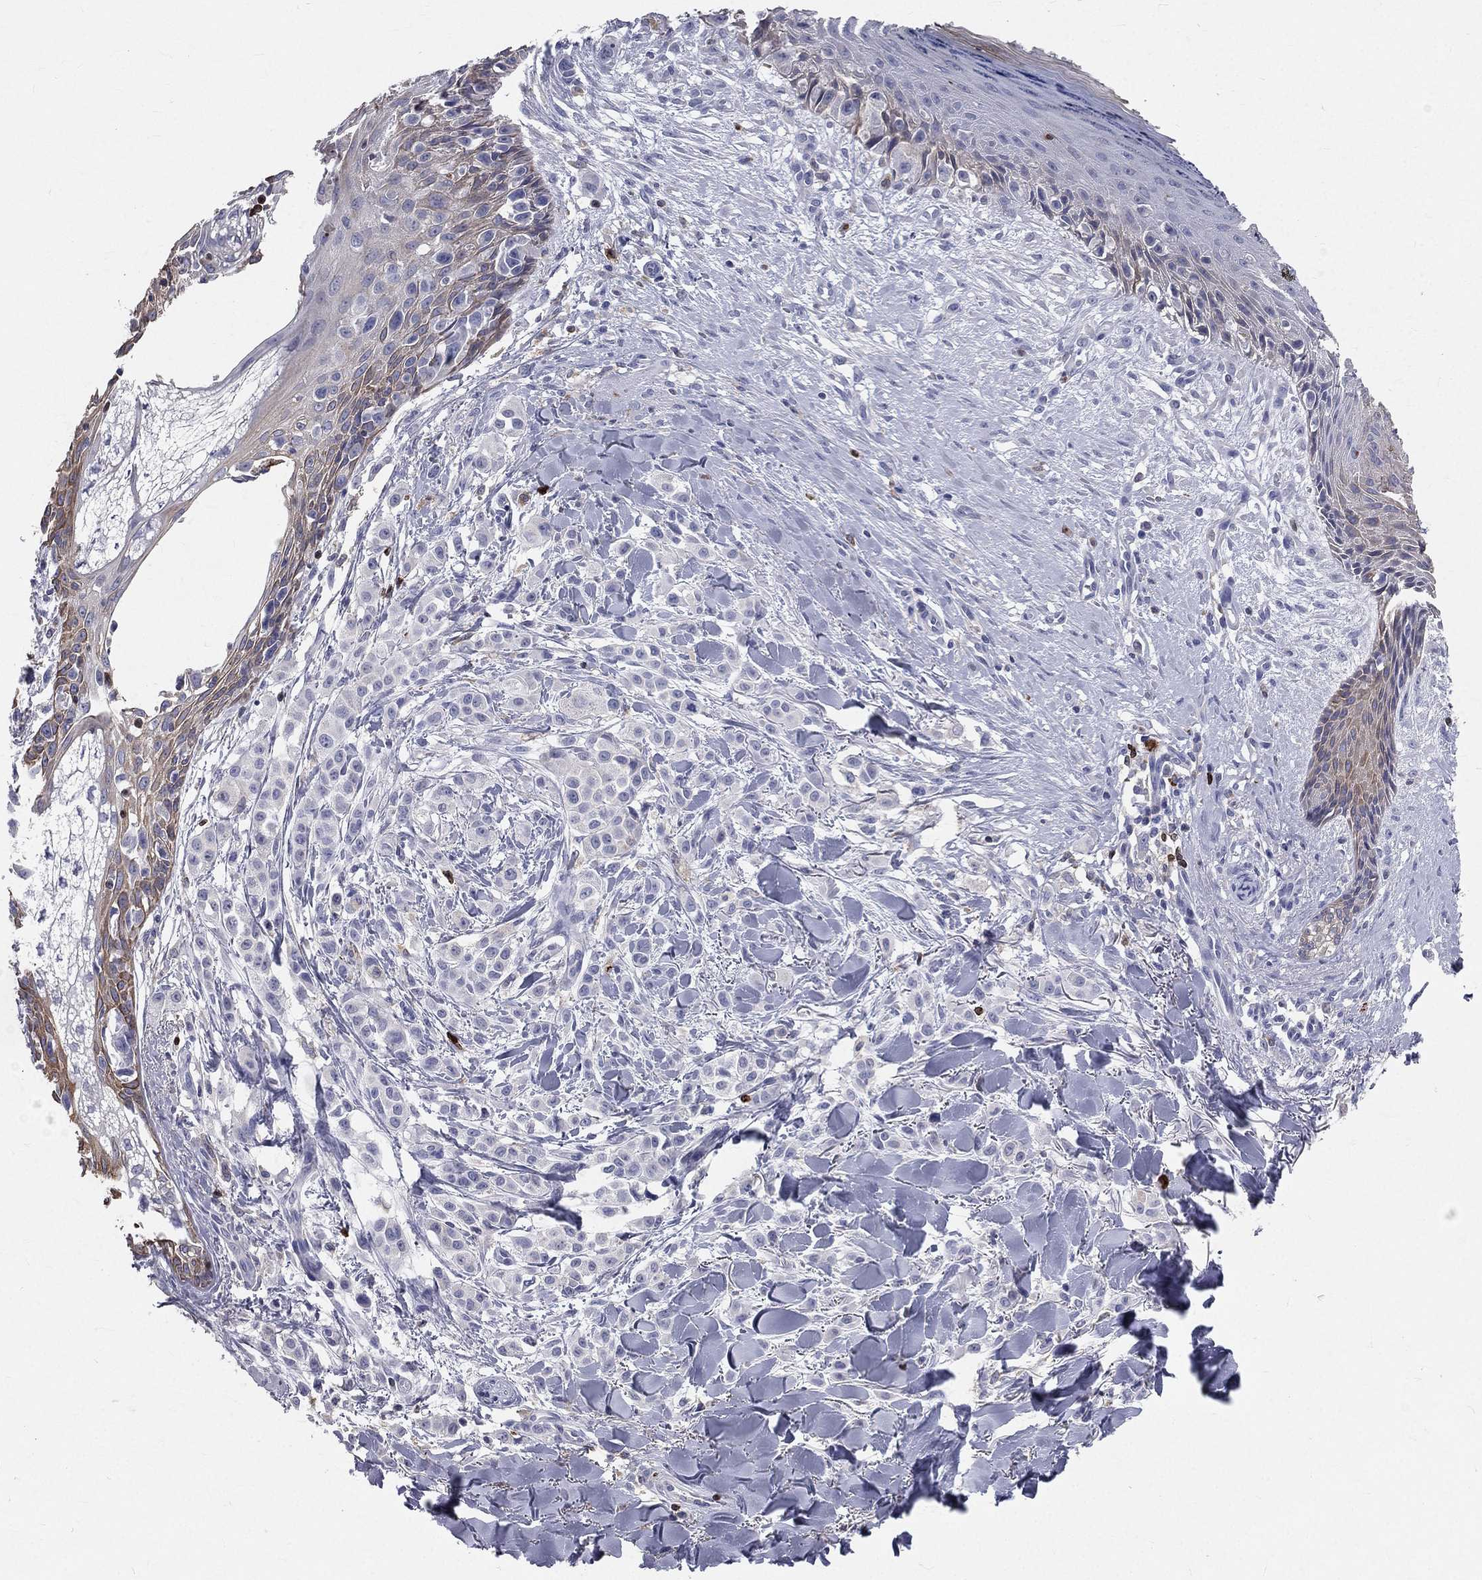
{"staining": {"intensity": "negative", "quantity": "none", "location": "none"}, "tissue": "melanoma", "cell_type": "Tumor cells", "image_type": "cancer", "snomed": [{"axis": "morphology", "description": "Malignant melanoma, NOS"}, {"axis": "topography", "description": "Skin"}], "caption": "IHC image of human melanoma stained for a protein (brown), which reveals no positivity in tumor cells. (DAB (3,3'-diaminobenzidine) immunohistochemistry with hematoxylin counter stain).", "gene": "CTSW", "patient": {"sex": "male", "age": 57}}